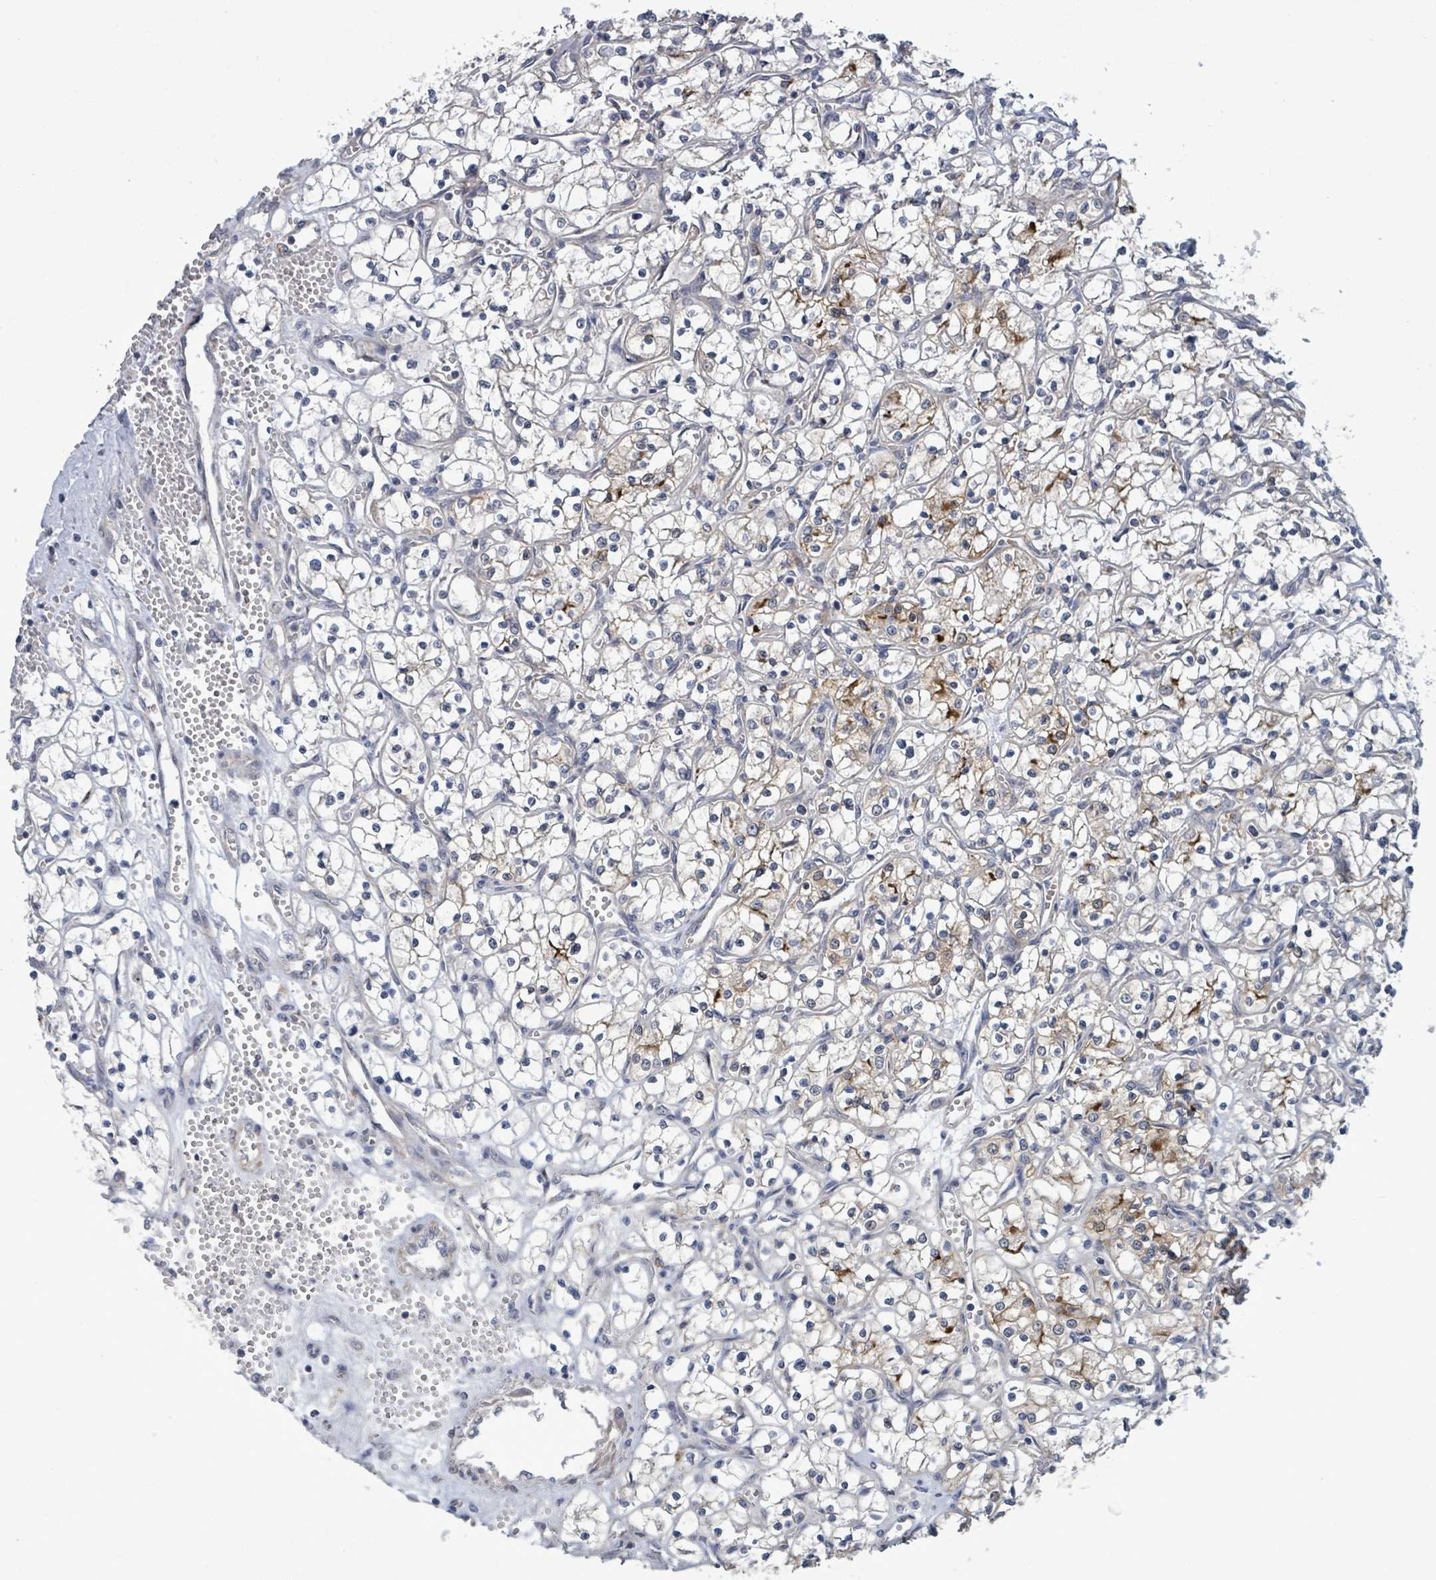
{"staining": {"intensity": "weak", "quantity": "<25%", "location": "cytoplasmic/membranous"}, "tissue": "renal cancer", "cell_type": "Tumor cells", "image_type": "cancer", "snomed": [{"axis": "morphology", "description": "Adenocarcinoma, NOS"}, {"axis": "topography", "description": "Kidney"}], "caption": "Tumor cells are negative for protein expression in human renal cancer. The staining was performed using DAB to visualize the protein expression in brown, while the nuclei were stained in blue with hematoxylin (Magnification: 20x).", "gene": "AMMECR1", "patient": {"sex": "female", "age": 69}}